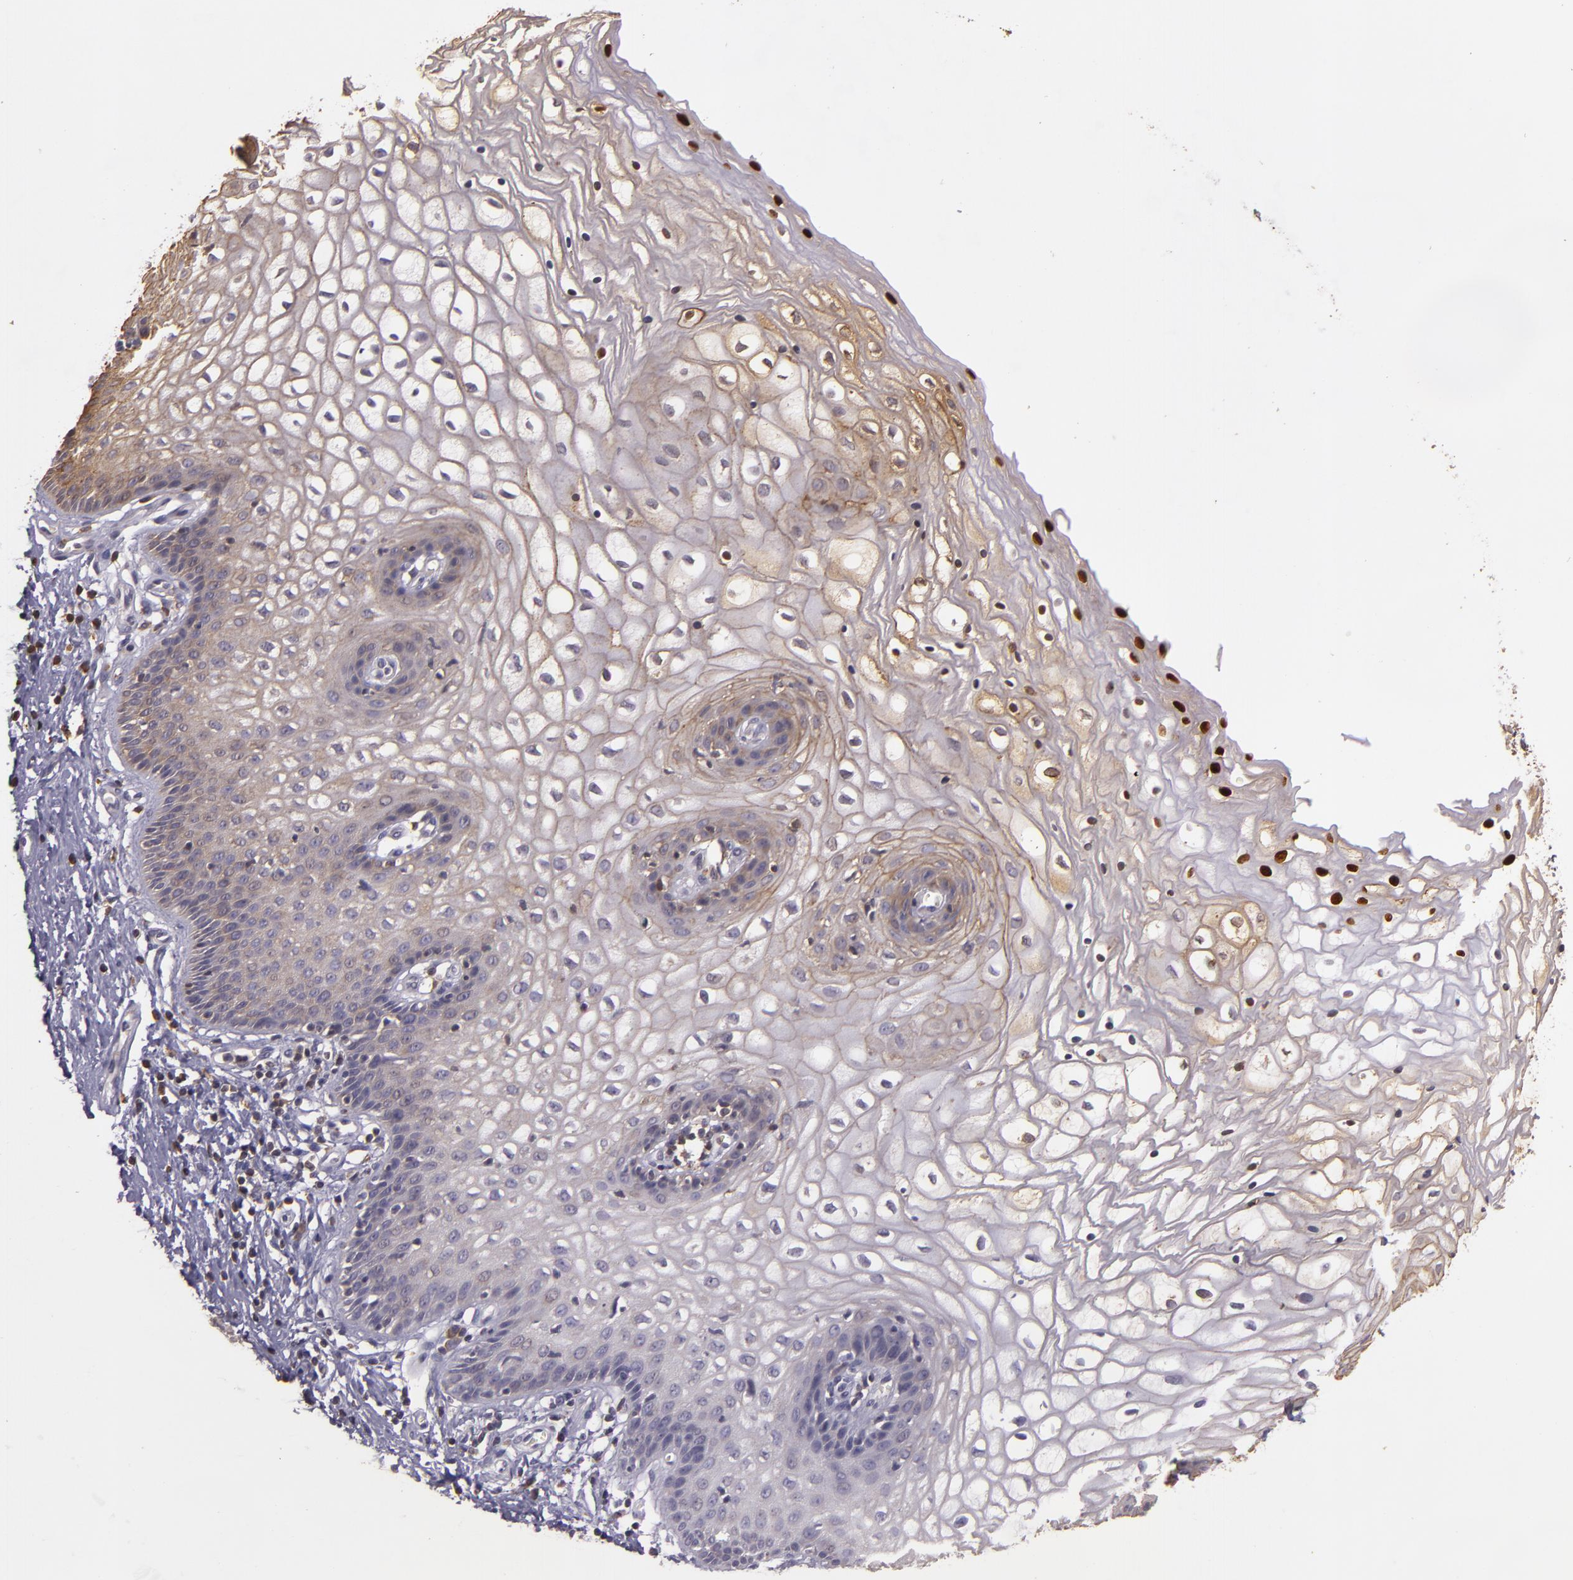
{"staining": {"intensity": "moderate", "quantity": "25%-75%", "location": "cytoplasmic/membranous"}, "tissue": "vagina", "cell_type": "Squamous epithelial cells", "image_type": "normal", "snomed": [{"axis": "morphology", "description": "Normal tissue, NOS"}, {"axis": "topography", "description": "Vagina"}], "caption": "Immunohistochemistry photomicrograph of unremarkable vagina: vagina stained using immunohistochemistry (IHC) exhibits medium levels of moderate protein expression localized specifically in the cytoplasmic/membranous of squamous epithelial cells, appearing as a cytoplasmic/membranous brown color.", "gene": "SLC9A3R1", "patient": {"sex": "female", "age": 34}}